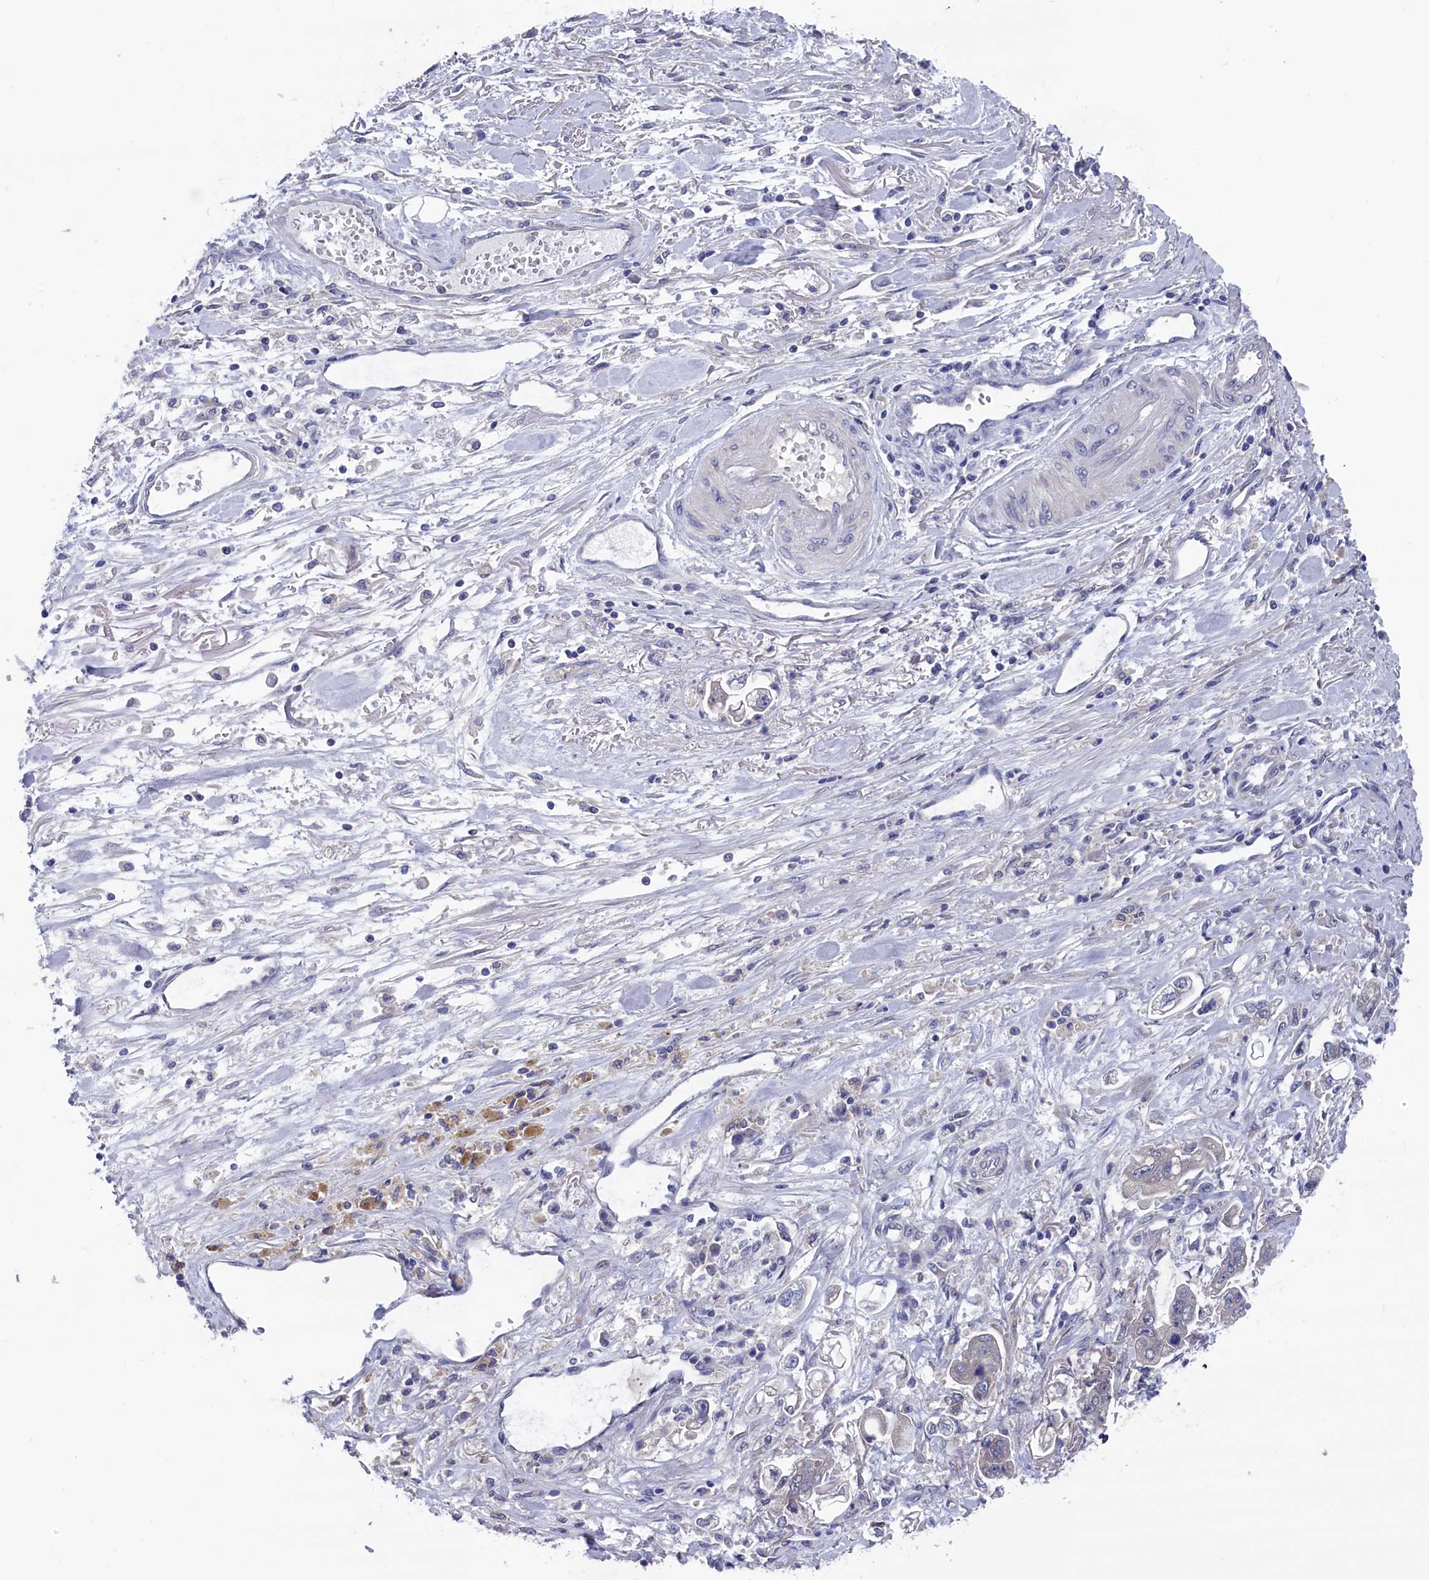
{"staining": {"intensity": "negative", "quantity": "none", "location": "none"}, "tissue": "stomach cancer", "cell_type": "Tumor cells", "image_type": "cancer", "snomed": [{"axis": "morphology", "description": "Adenocarcinoma, NOS"}, {"axis": "topography", "description": "Stomach"}], "caption": "Immunohistochemistry histopathology image of human adenocarcinoma (stomach) stained for a protein (brown), which reveals no positivity in tumor cells. (DAB immunohistochemistry visualized using brightfield microscopy, high magnification).", "gene": "SPATA13", "patient": {"sex": "male", "age": 62}}